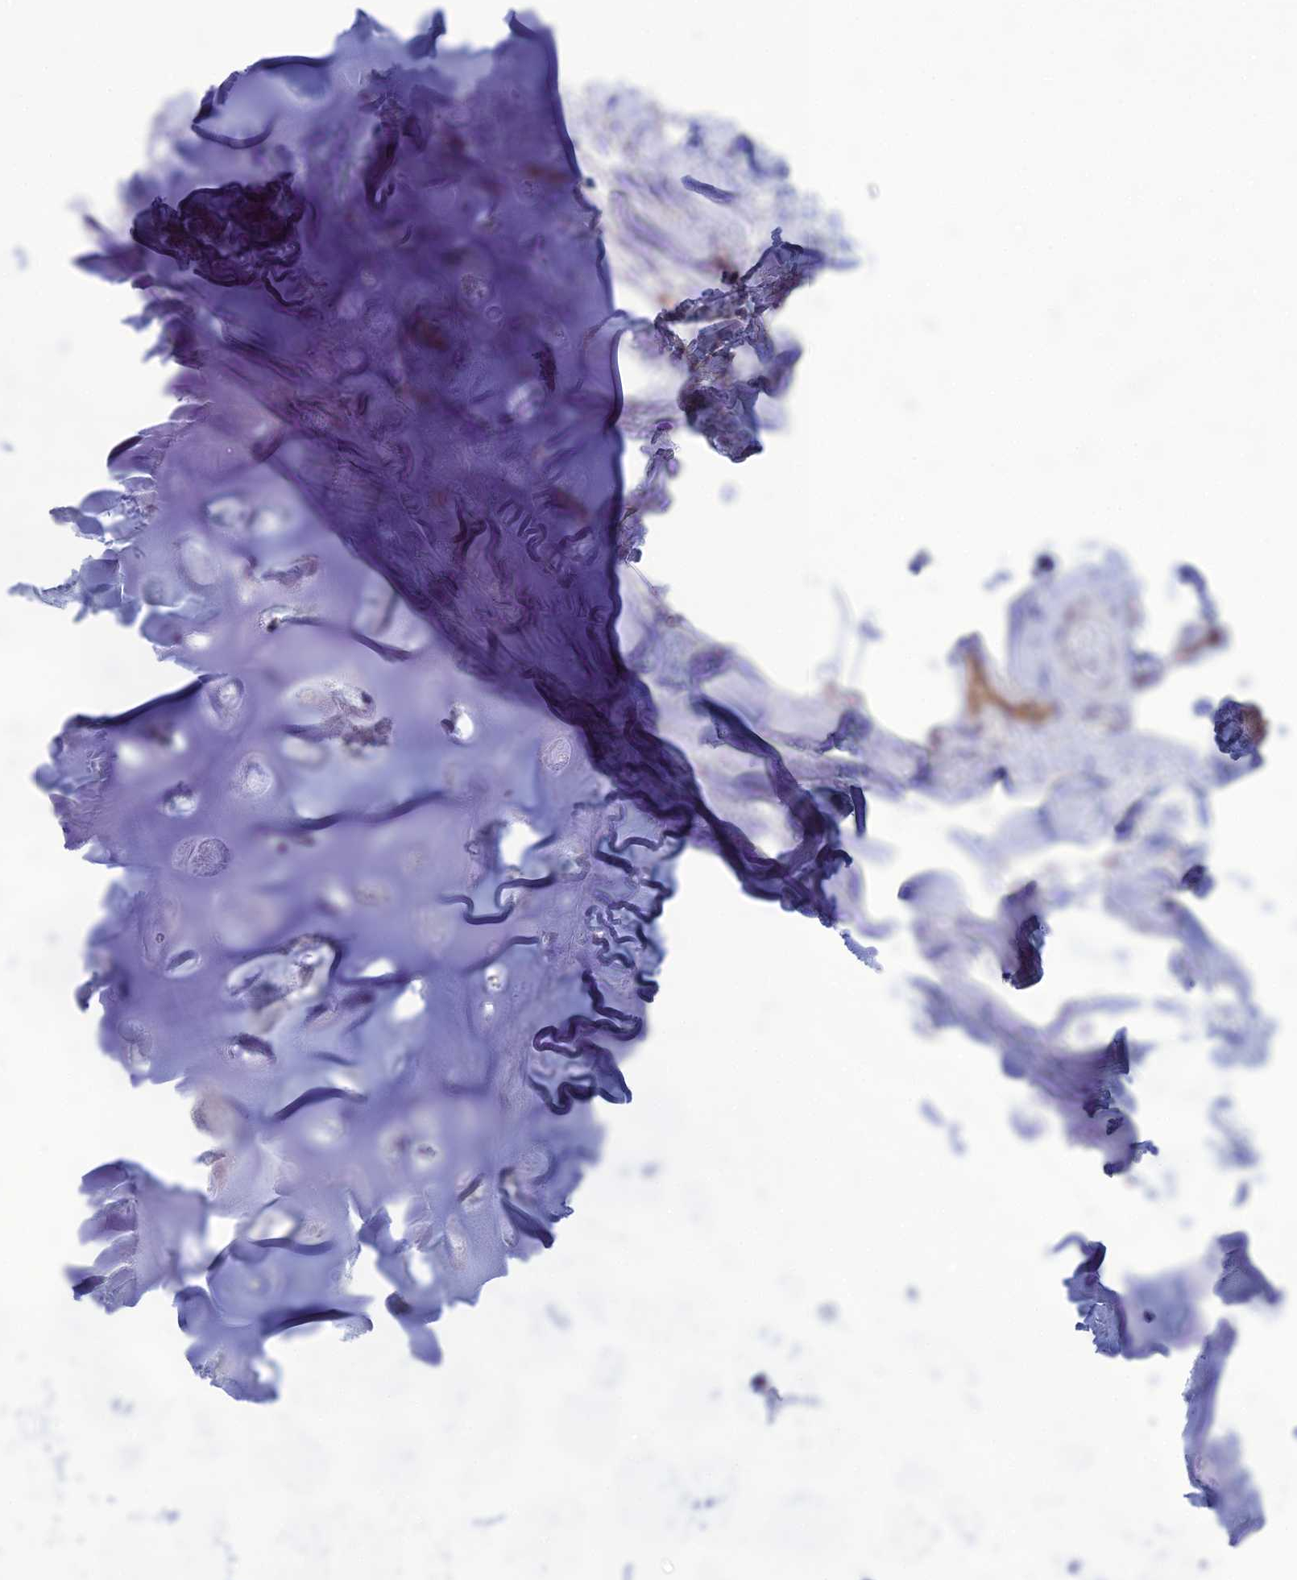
{"staining": {"intensity": "negative", "quantity": "none", "location": "none"}, "tissue": "soft tissue", "cell_type": "Chondrocytes", "image_type": "normal", "snomed": [{"axis": "morphology", "description": "Normal tissue, NOS"}, {"axis": "topography", "description": "Lymph node"}, {"axis": "topography", "description": "Cartilage tissue"}, {"axis": "topography", "description": "Bronchus"}], "caption": "Human soft tissue stained for a protein using immunohistochemistry shows no staining in chondrocytes.", "gene": "CDC42EP5", "patient": {"sex": "male", "age": 63}}